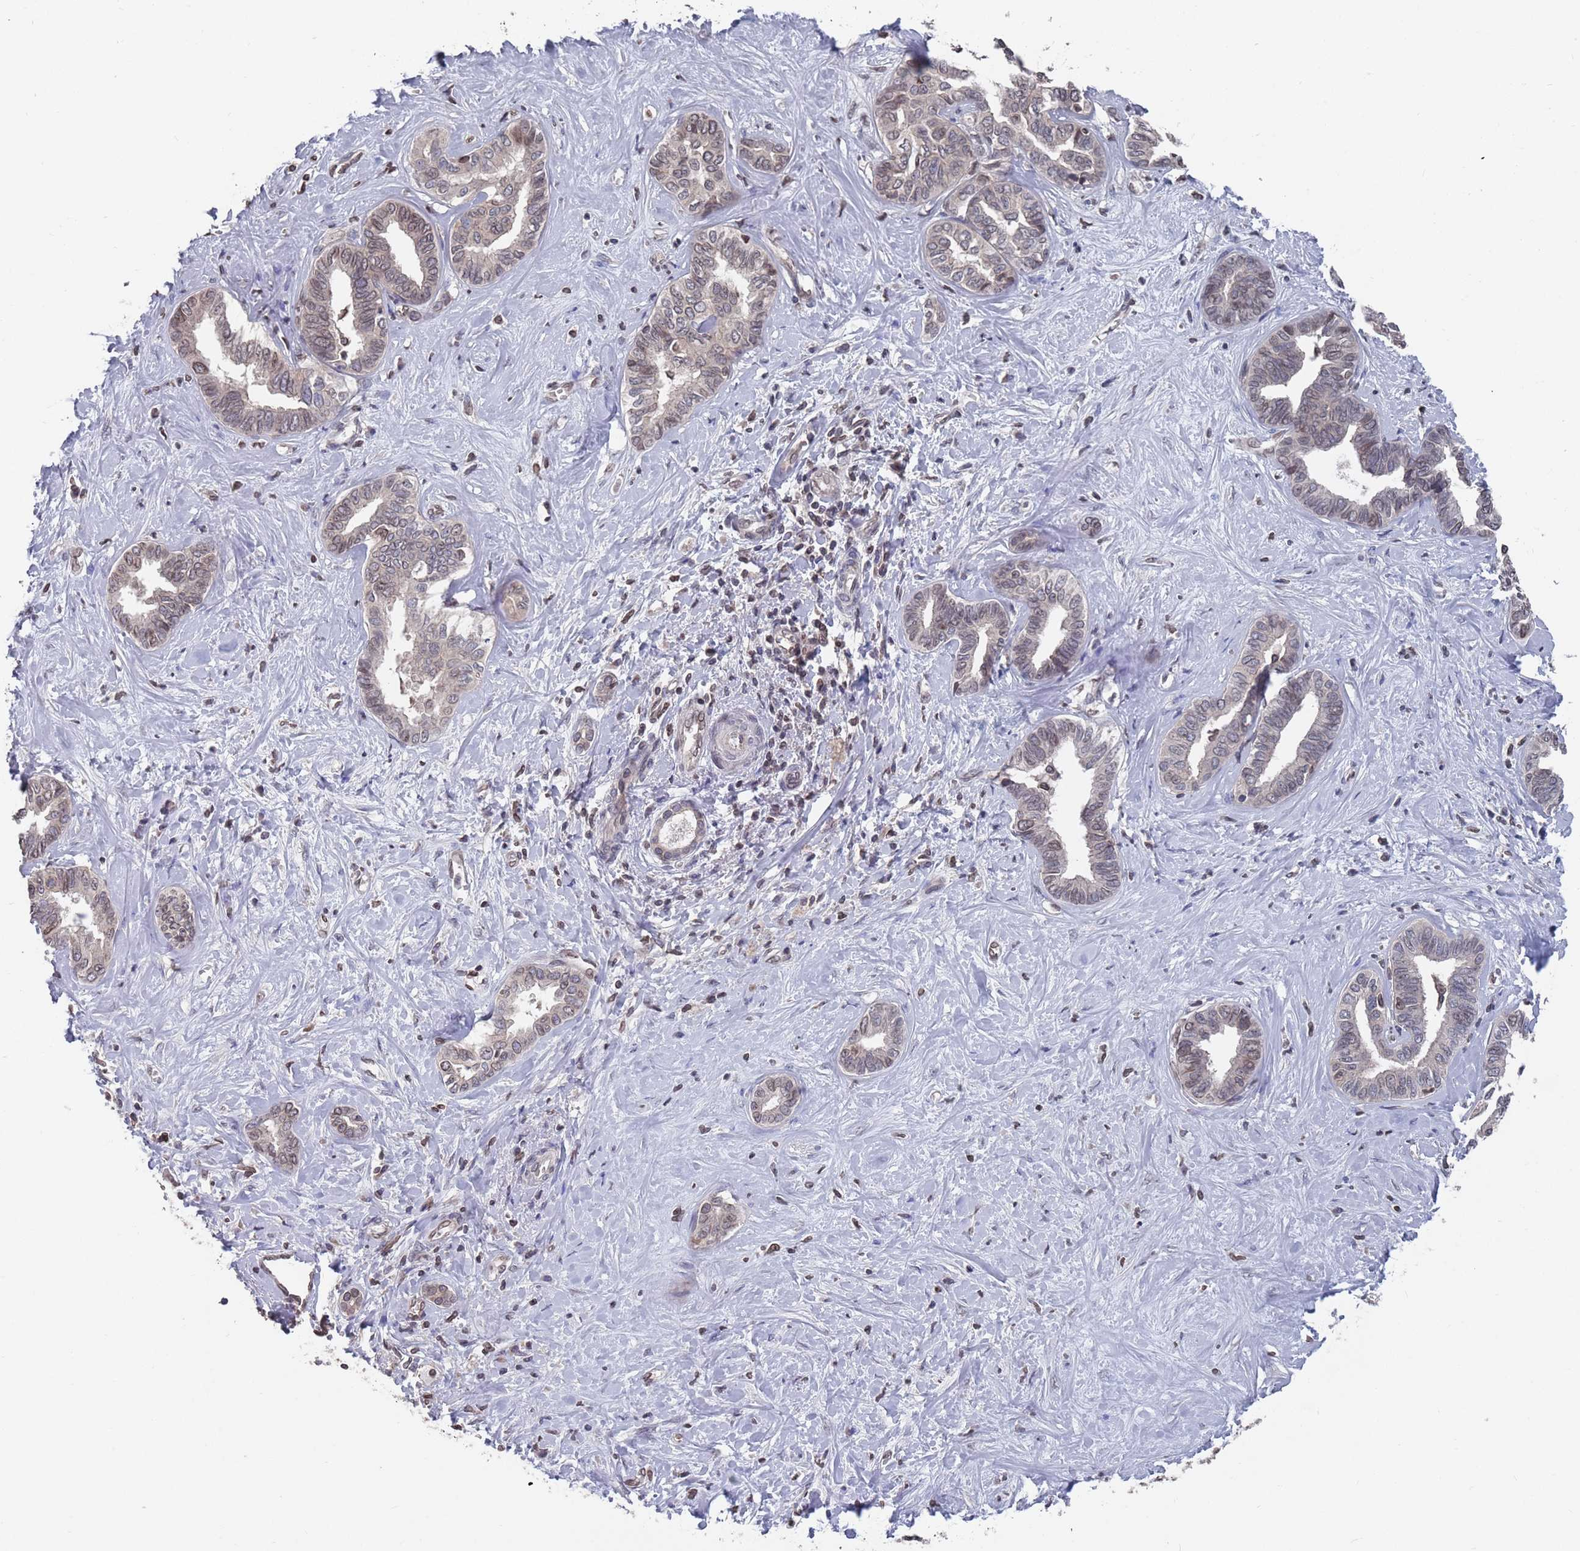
{"staining": {"intensity": "weak", "quantity": "25%-75%", "location": "cytoplasmic/membranous,nuclear"}, "tissue": "liver cancer", "cell_type": "Tumor cells", "image_type": "cancer", "snomed": [{"axis": "morphology", "description": "Cholangiocarcinoma"}, {"axis": "topography", "description": "Liver"}], "caption": "Human liver cholangiocarcinoma stained with a protein marker displays weak staining in tumor cells.", "gene": "SDHAF3", "patient": {"sex": "female", "age": 77}}